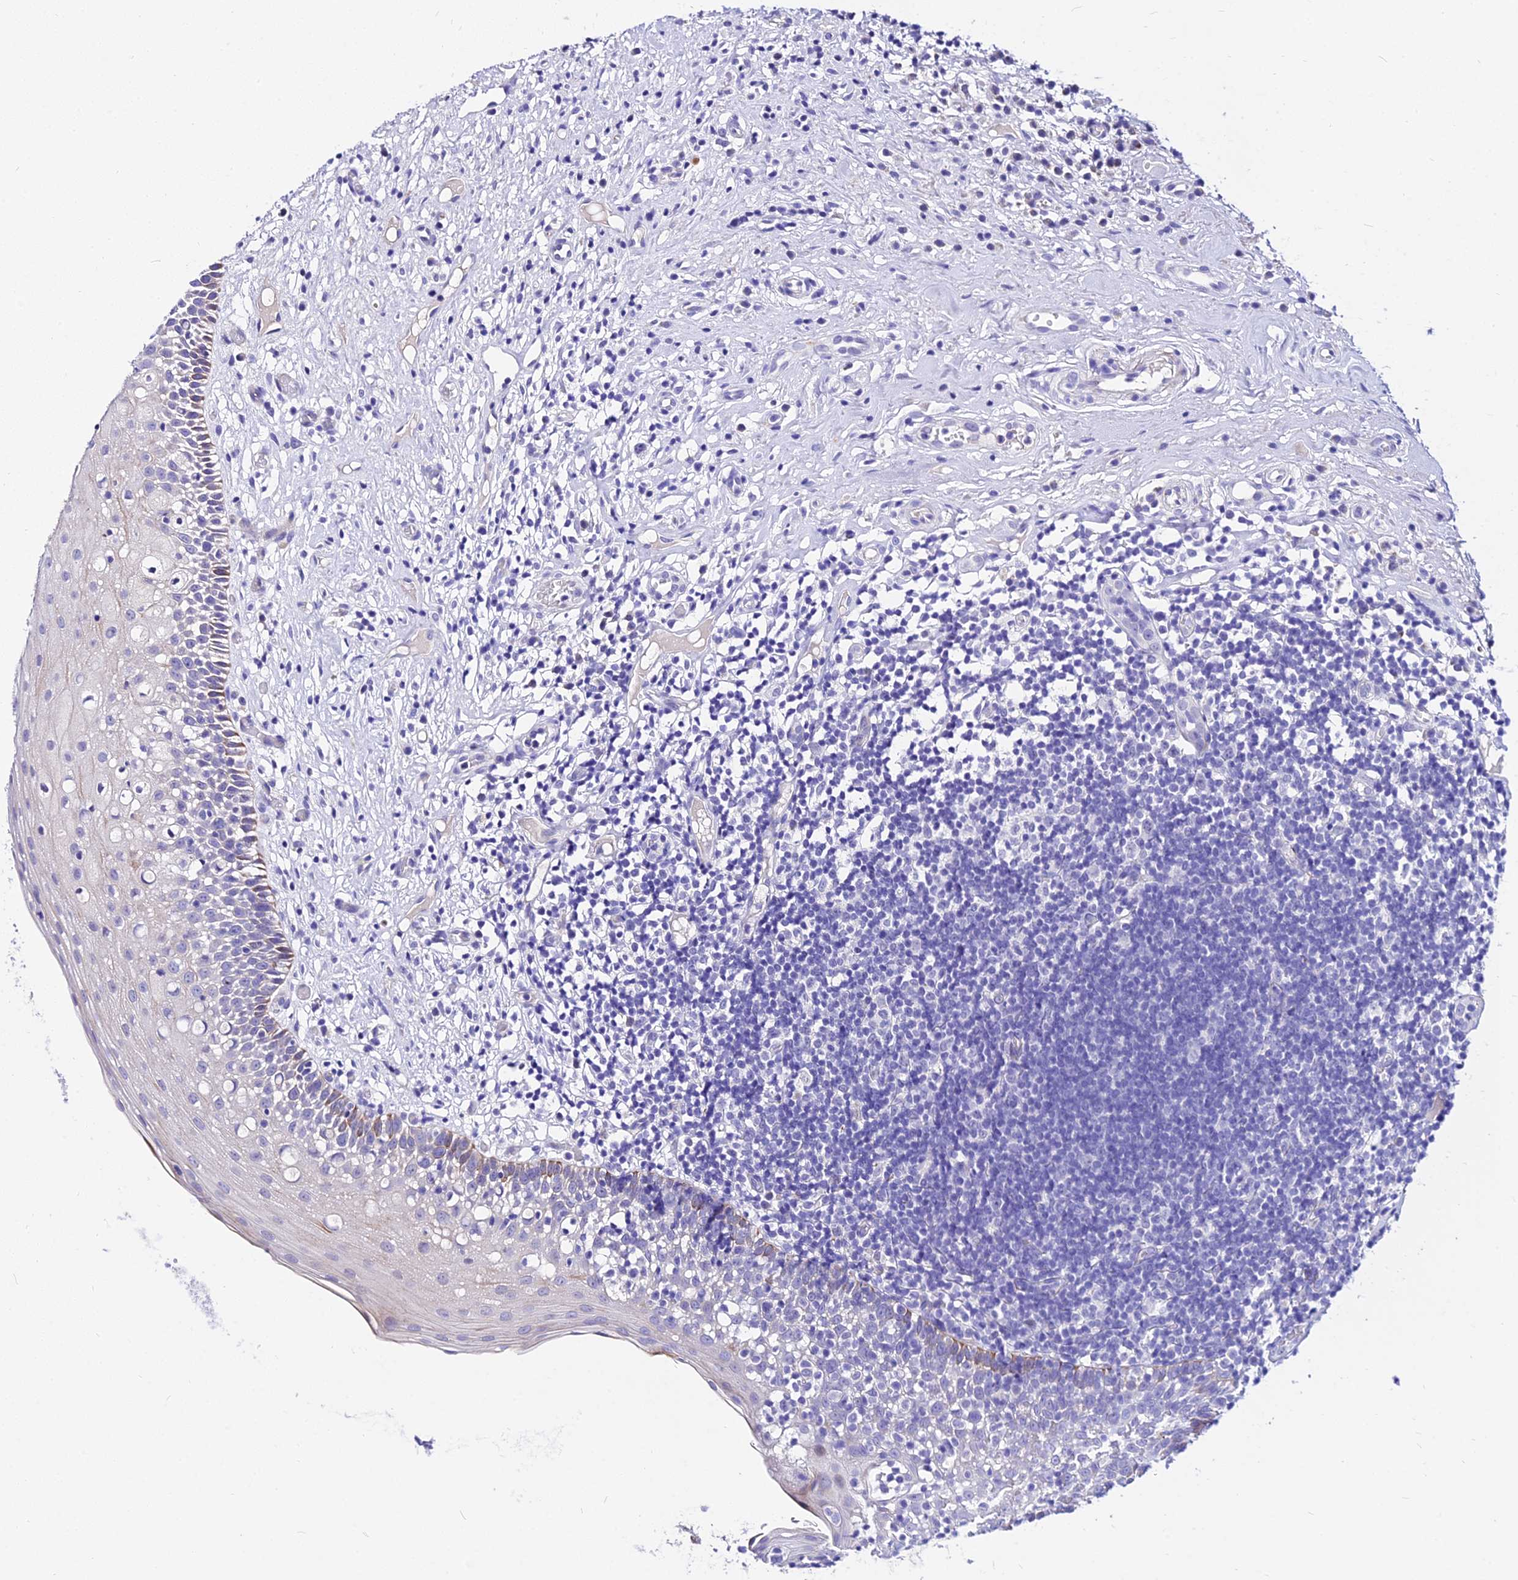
{"staining": {"intensity": "moderate", "quantity": "<25%", "location": "cytoplasmic/membranous"}, "tissue": "oral mucosa", "cell_type": "Squamous epithelial cells", "image_type": "normal", "snomed": [{"axis": "morphology", "description": "Normal tissue, NOS"}, {"axis": "topography", "description": "Oral tissue"}], "caption": "Immunohistochemistry (IHC) histopathology image of unremarkable human oral mucosa stained for a protein (brown), which shows low levels of moderate cytoplasmic/membranous expression in about <25% of squamous epithelial cells.", "gene": "DEFB106A", "patient": {"sex": "female", "age": 69}}